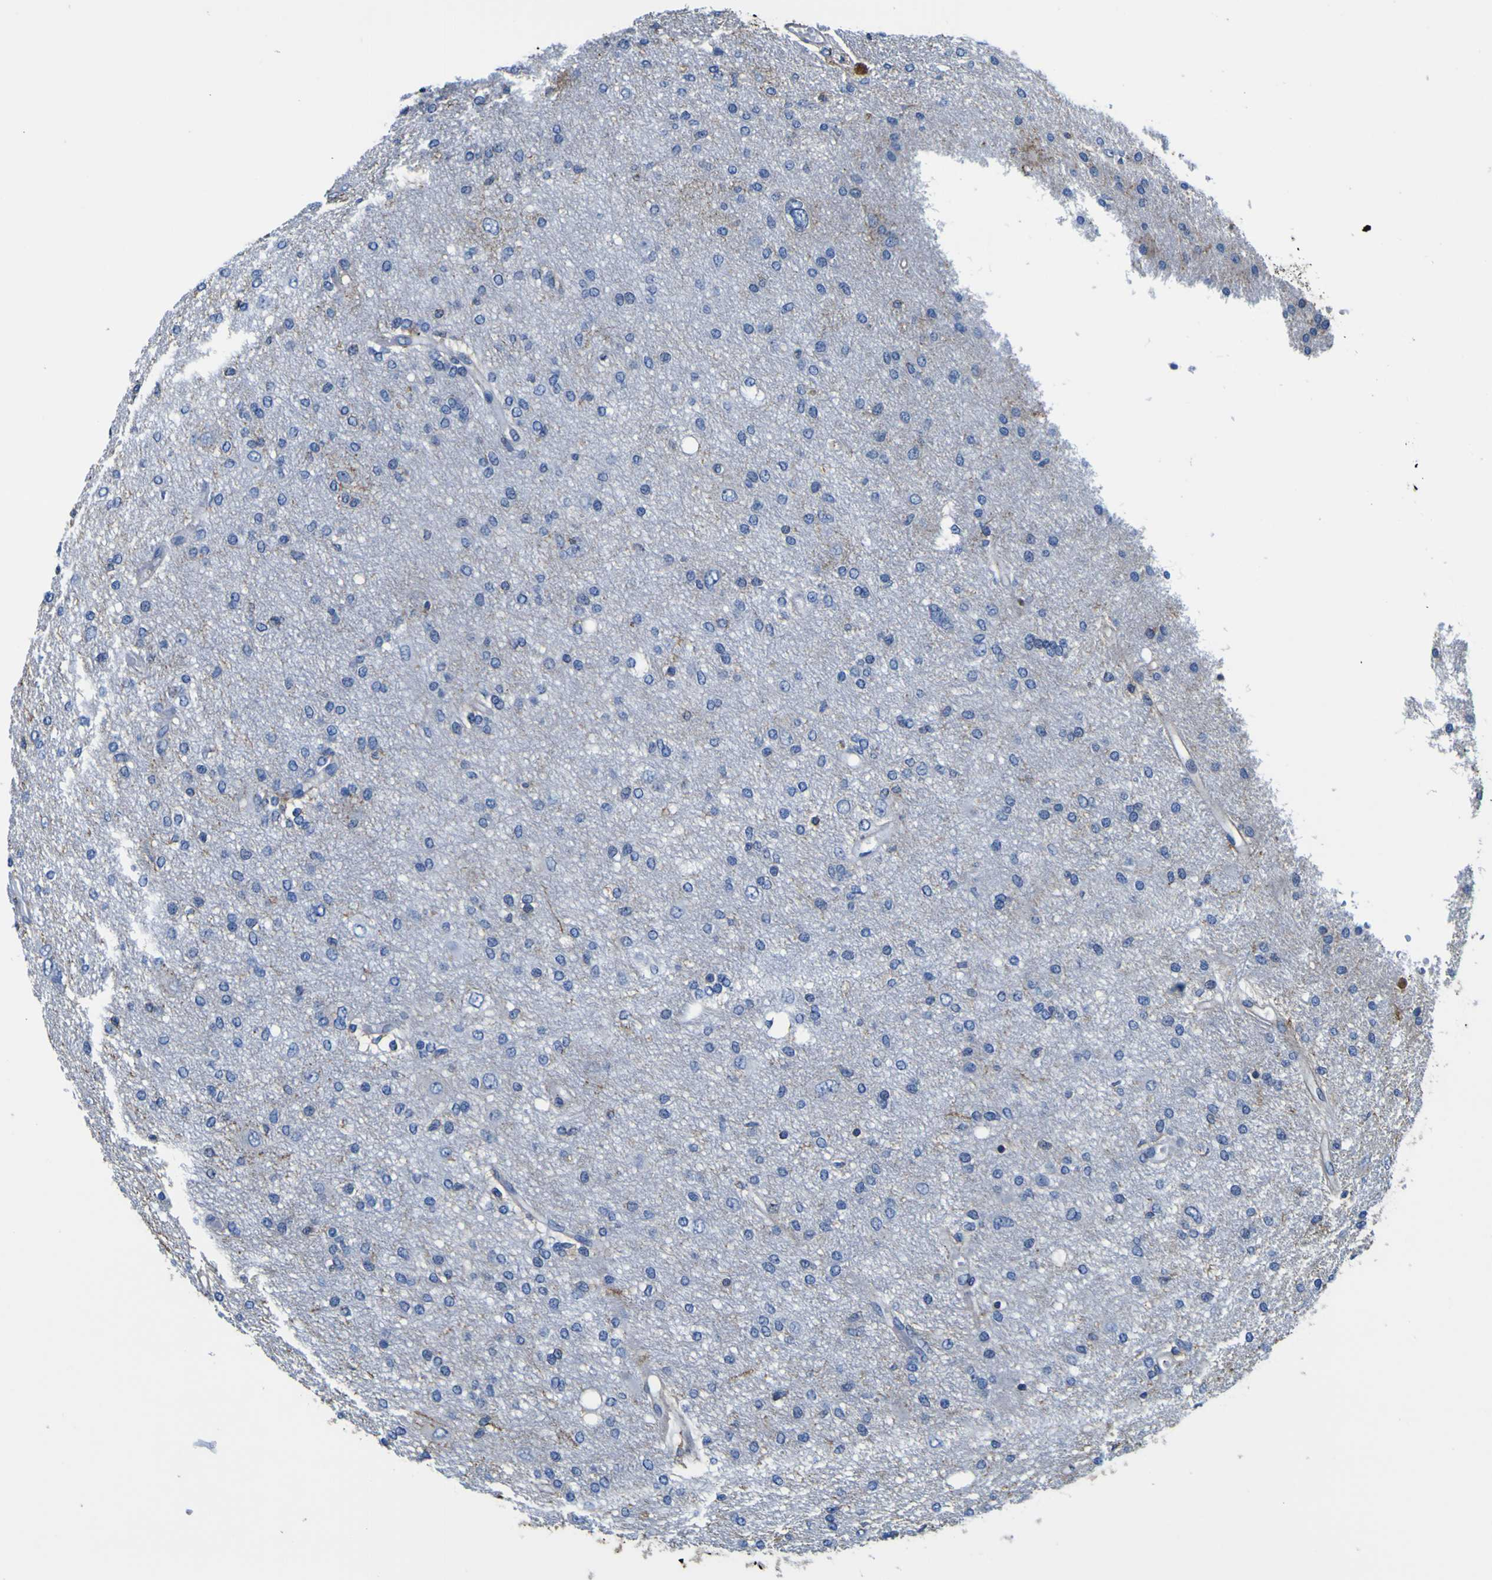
{"staining": {"intensity": "negative", "quantity": "none", "location": "none"}, "tissue": "glioma", "cell_type": "Tumor cells", "image_type": "cancer", "snomed": [{"axis": "morphology", "description": "Glioma, malignant, High grade"}, {"axis": "topography", "description": "Brain"}], "caption": "IHC image of glioma stained for a protein (brown), which demonstrates no expression in tumor cells.", "gene": "PXDN", "patient": {"sex": "female", "age": 59}}